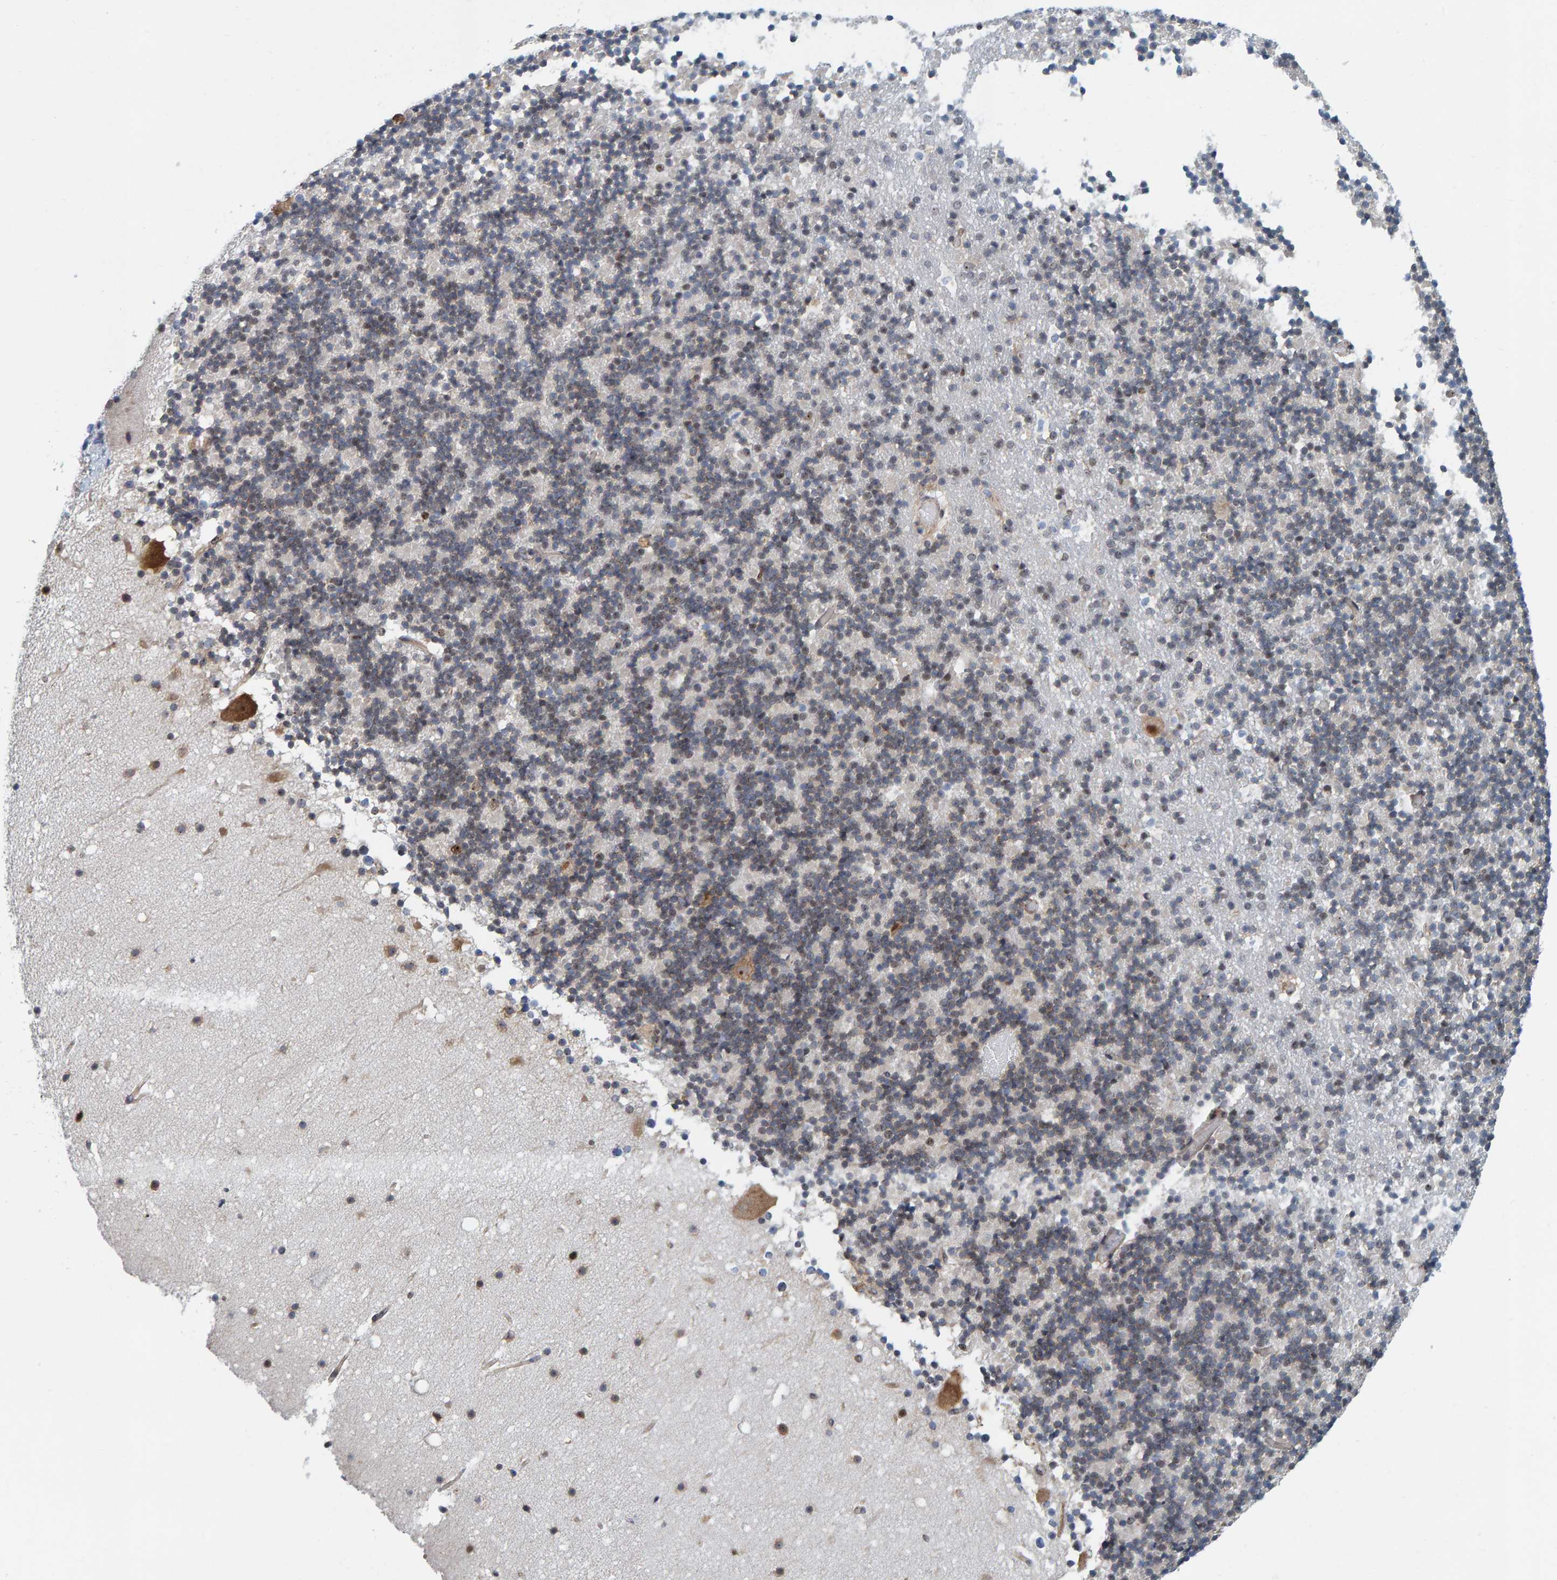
{"staining": {"intensity": "weak", "quantity": "<25%", "location": "nuclear"}, "tissue": "cerebellum", "cell_type": "Cells in granular layer", "image_type": "normal", "snomed": [{"axis": "morphology", "description": "Normal tissue, NOS"}, {"axis": "topography", "description": "Cerebellum"}], "caption": "This is an IHC micrograph of benign human cerebellum. There is no staining in cells in granular layer.", "gene": "POLR1E", "patient": {"sex": "male", "age": 57}}